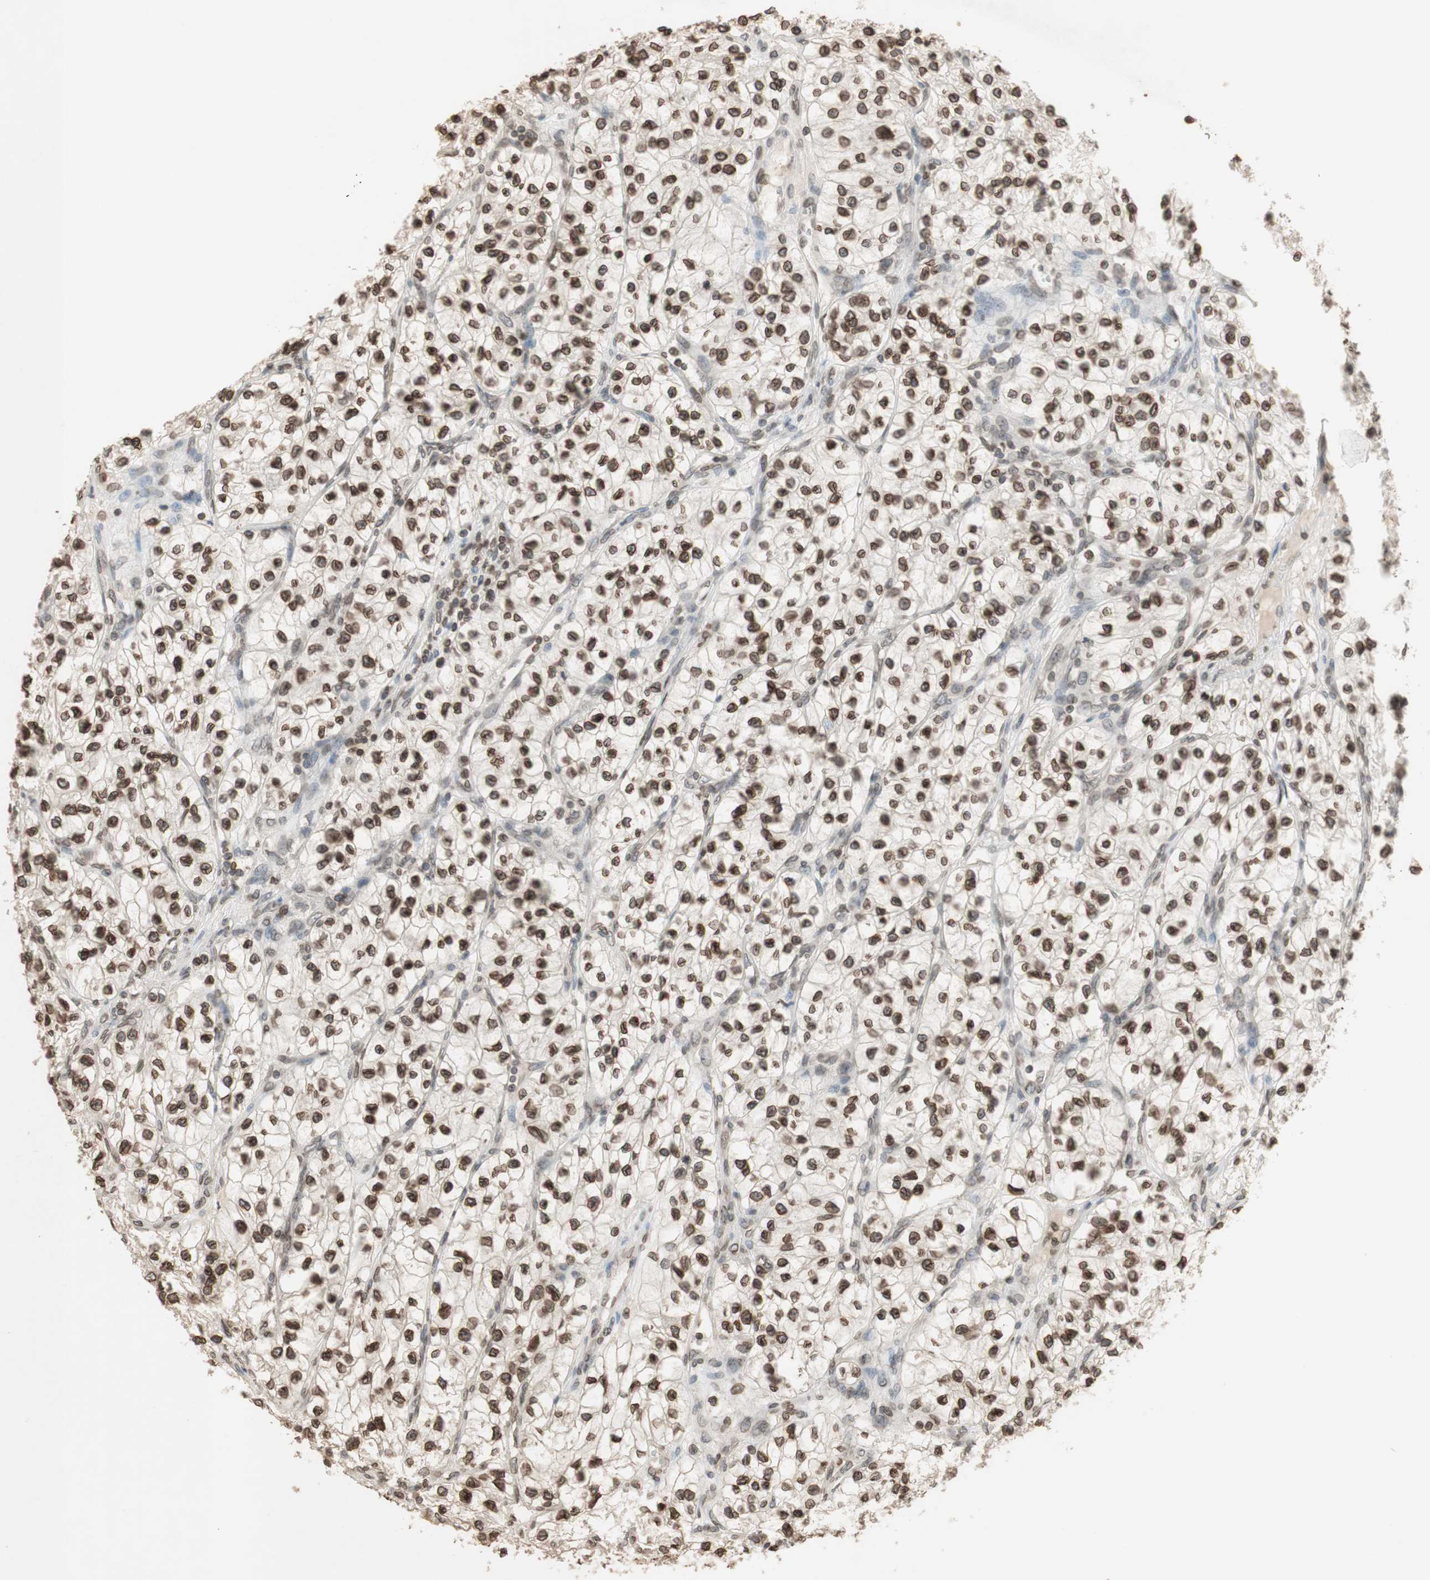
{"staining": {"intensity": "moderate", "quantity": ">75%", "location": "nuclear"}, "tissue": "renal cancer", "cell_type": "Tumor cells", "image_type": "cancer", "snomed": [{"axis": "morphology", "description": "Adenocarcinoma, NOS"}, {"axis": "topography", "description": "Kidney"}], "caption": "A medium amount of moderate nuclear expression is present in about >75% of tumor cells in renal adenocarcinoma tissue.", "gene": "TMPO", "patient": {"sex": "female", "age": 57}}